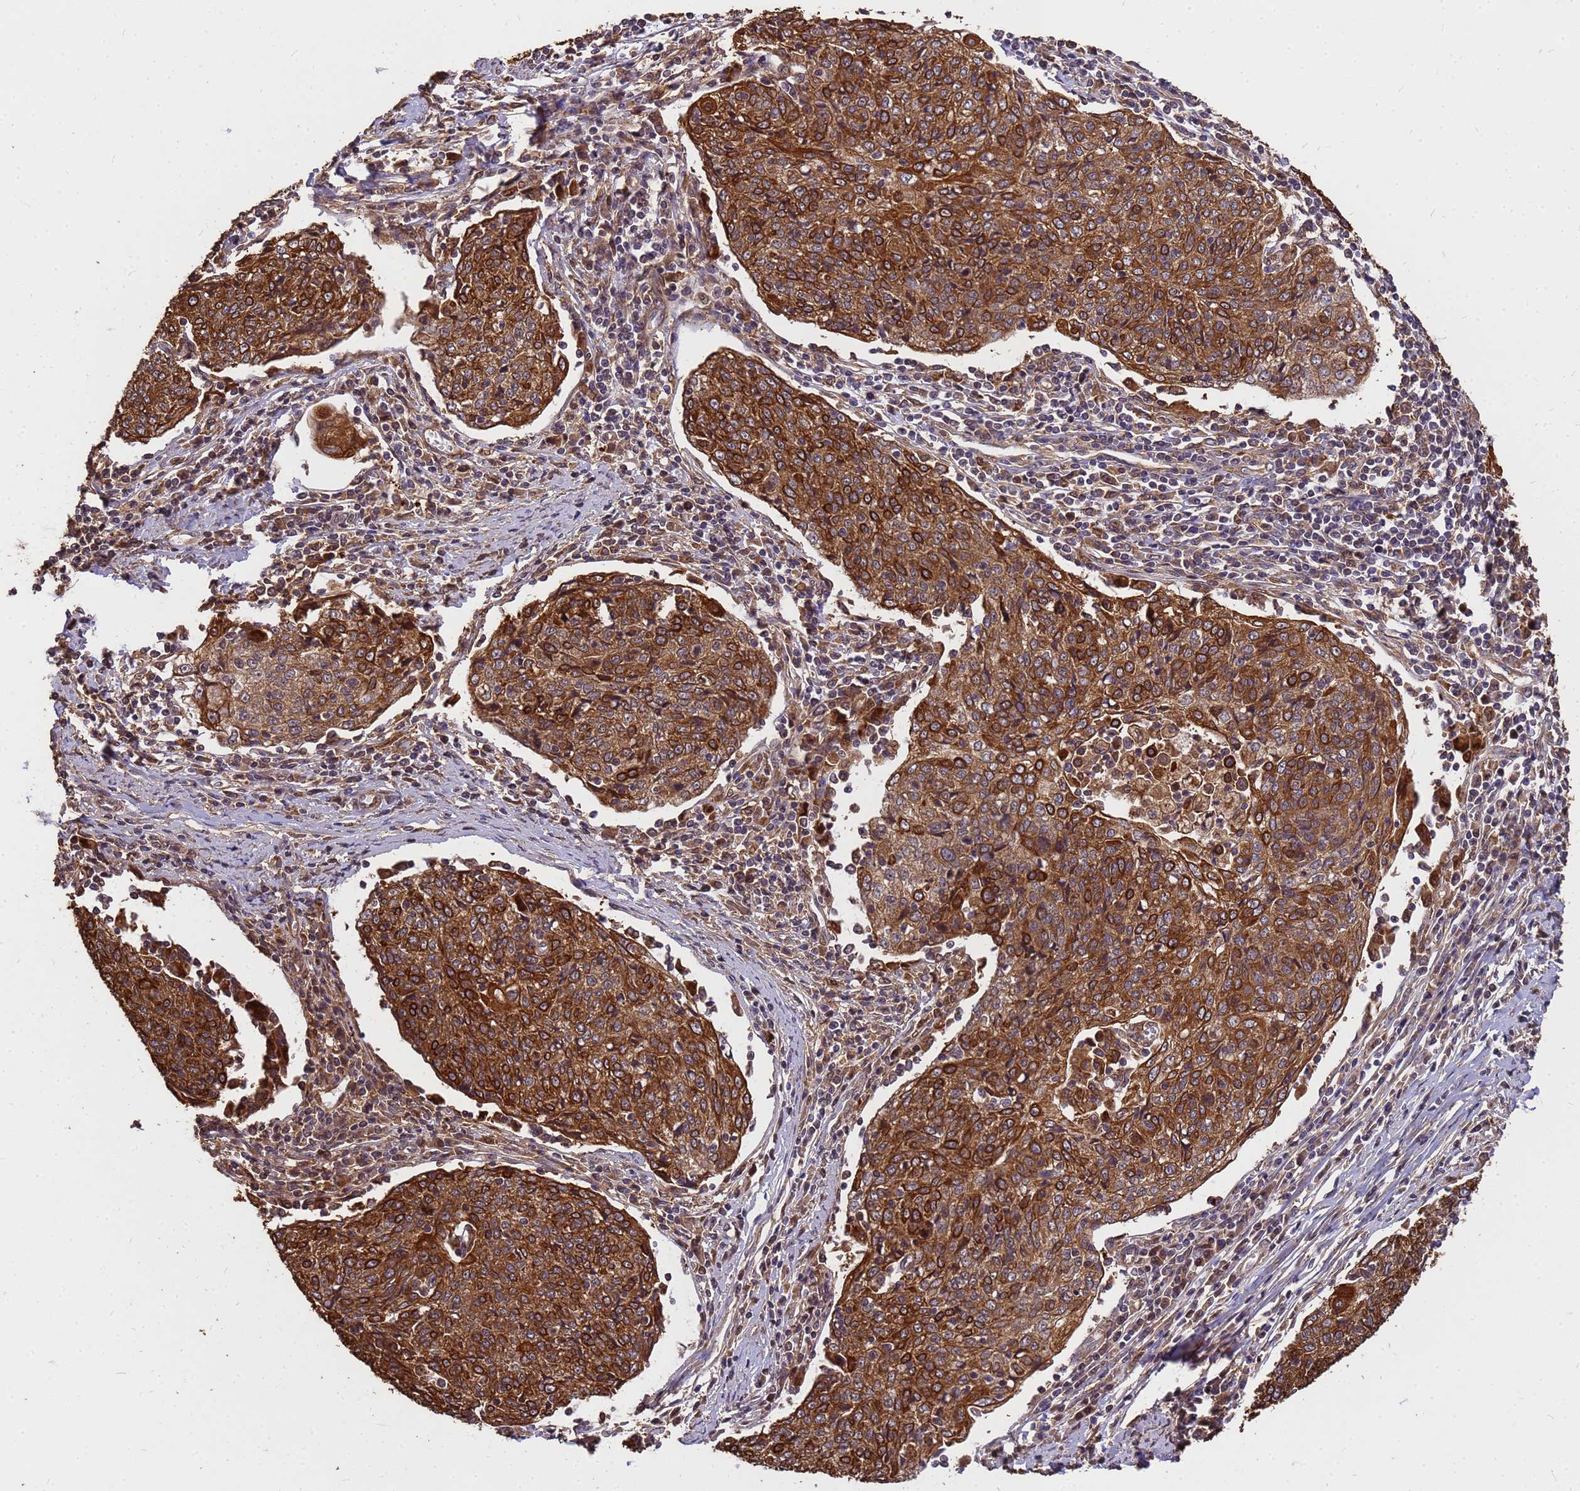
{"staining": {"intensity": "strong", "quantity": ">75%", "location": "cytoplasmic/membranous"}, "tissue": "cervical cancer", "cell_type": "Tumor cells", "image_type": "cancer", "snomed": [{"axis": "morphology", "description": "Squamous cell carcinoma, NOS"}, {"axis": "topography", "description": "Cervix"}], "caption": "Strong cytoplasmic/membranous protein expression is present in approximately >75% of tumor cells in cervical cancer. Nuclei are stained in blue.", "gene": "ZNF618", "patient": {"sex": "female", "age": 48}}